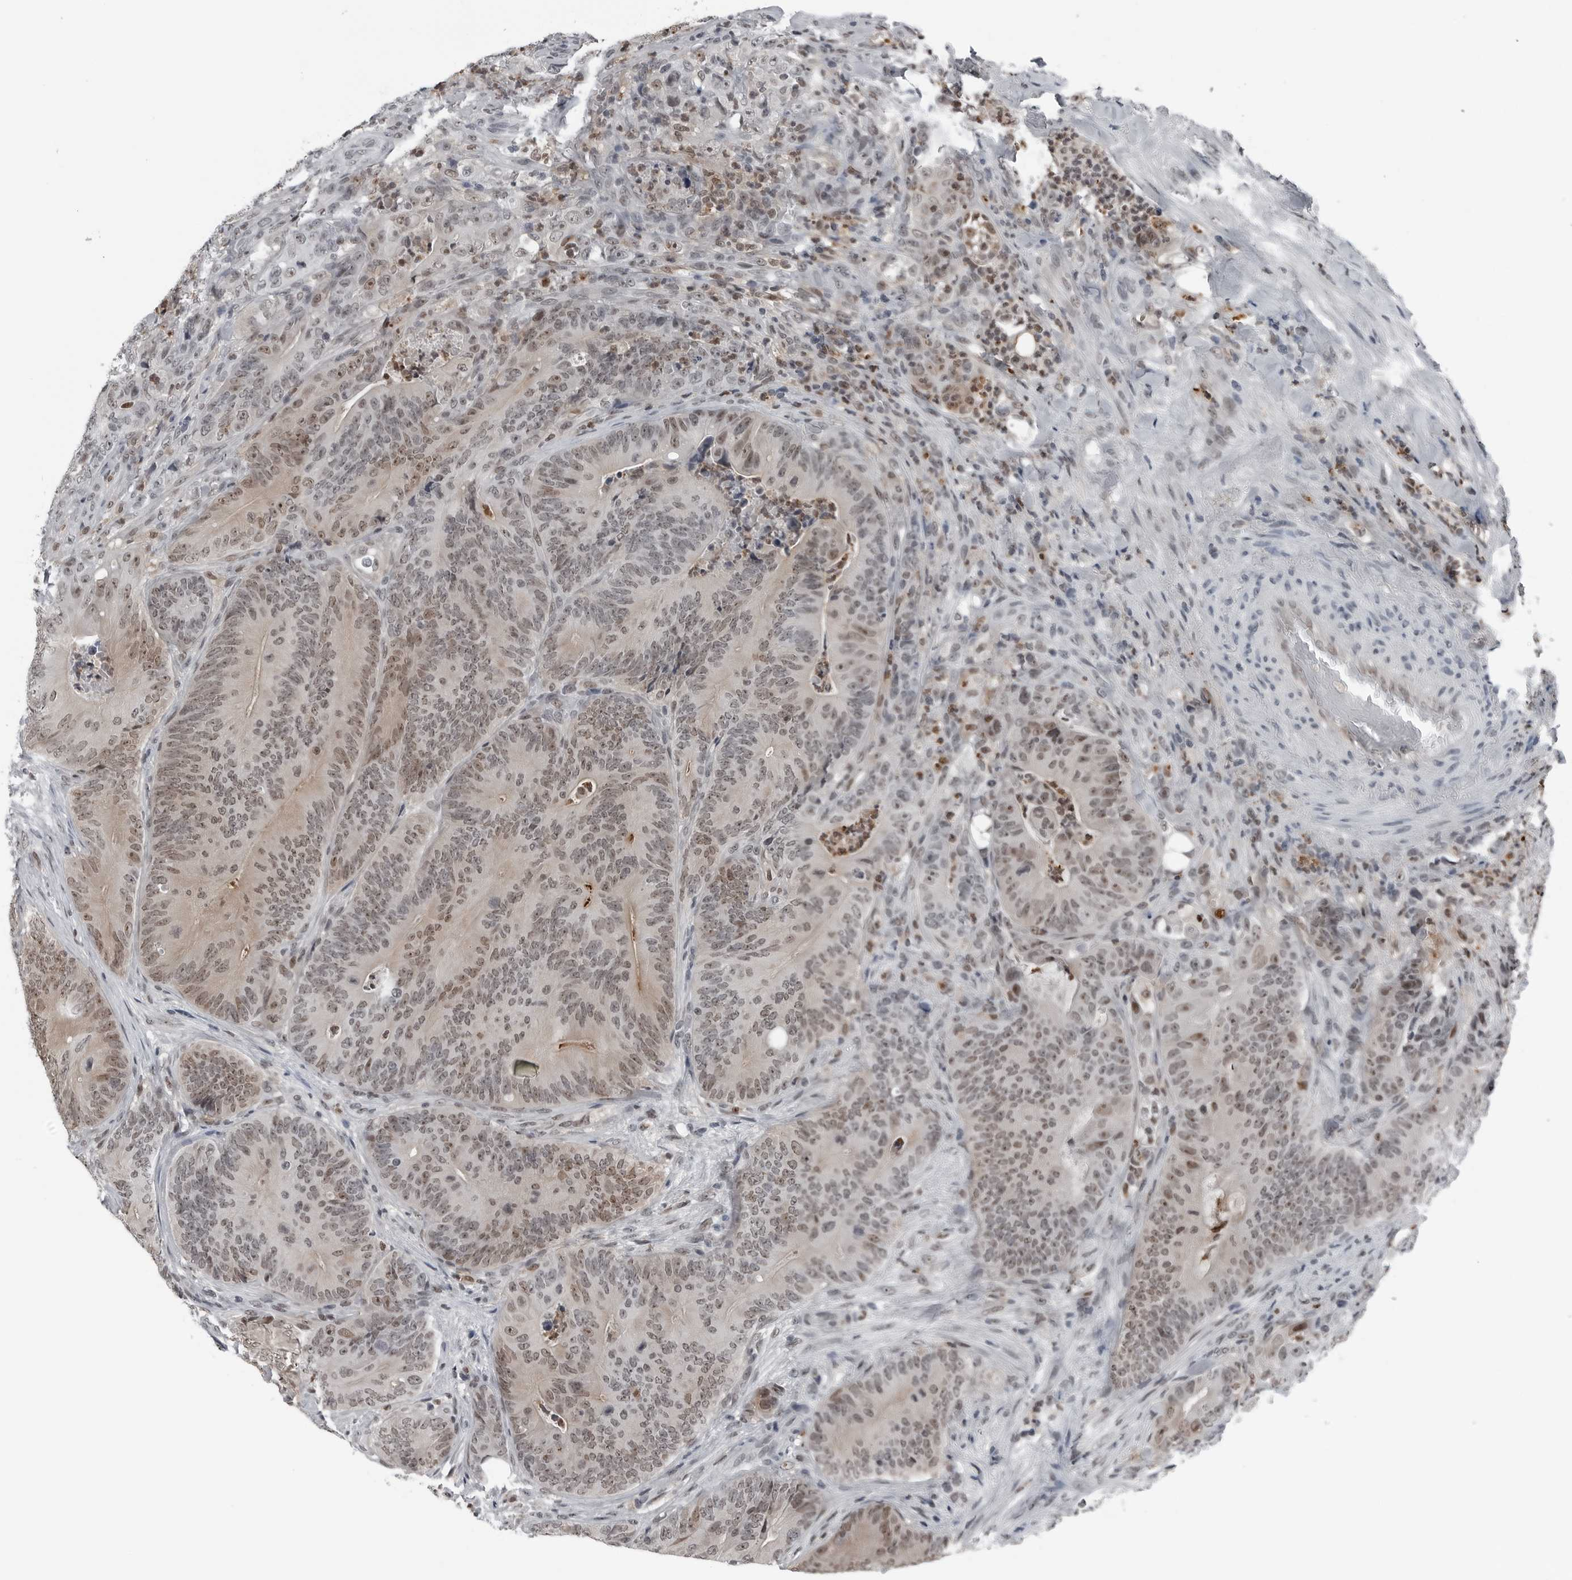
{"staining": {"intensity": "moderate", "quantity": ">75%", "location": "nuclear"}, "tissue": "colorectal cancer", "cell_type": "Tumor cells", "image_type": "cancer", "snomed": [{"axis": "morphology", "description": "Normal tissue, NOS"}, {"axis": "topography", "description": "Colon"}], "caption": "Colorectal cancer was stained to show a protein in brown. There is medium levels of moderate nuclear expression in about >75% of tumor cells. The protein is shown in brown color, while the nuclei are stained blue.", "gene": "AKR1A1", "patient": {"sex": "female", "age": 82}}